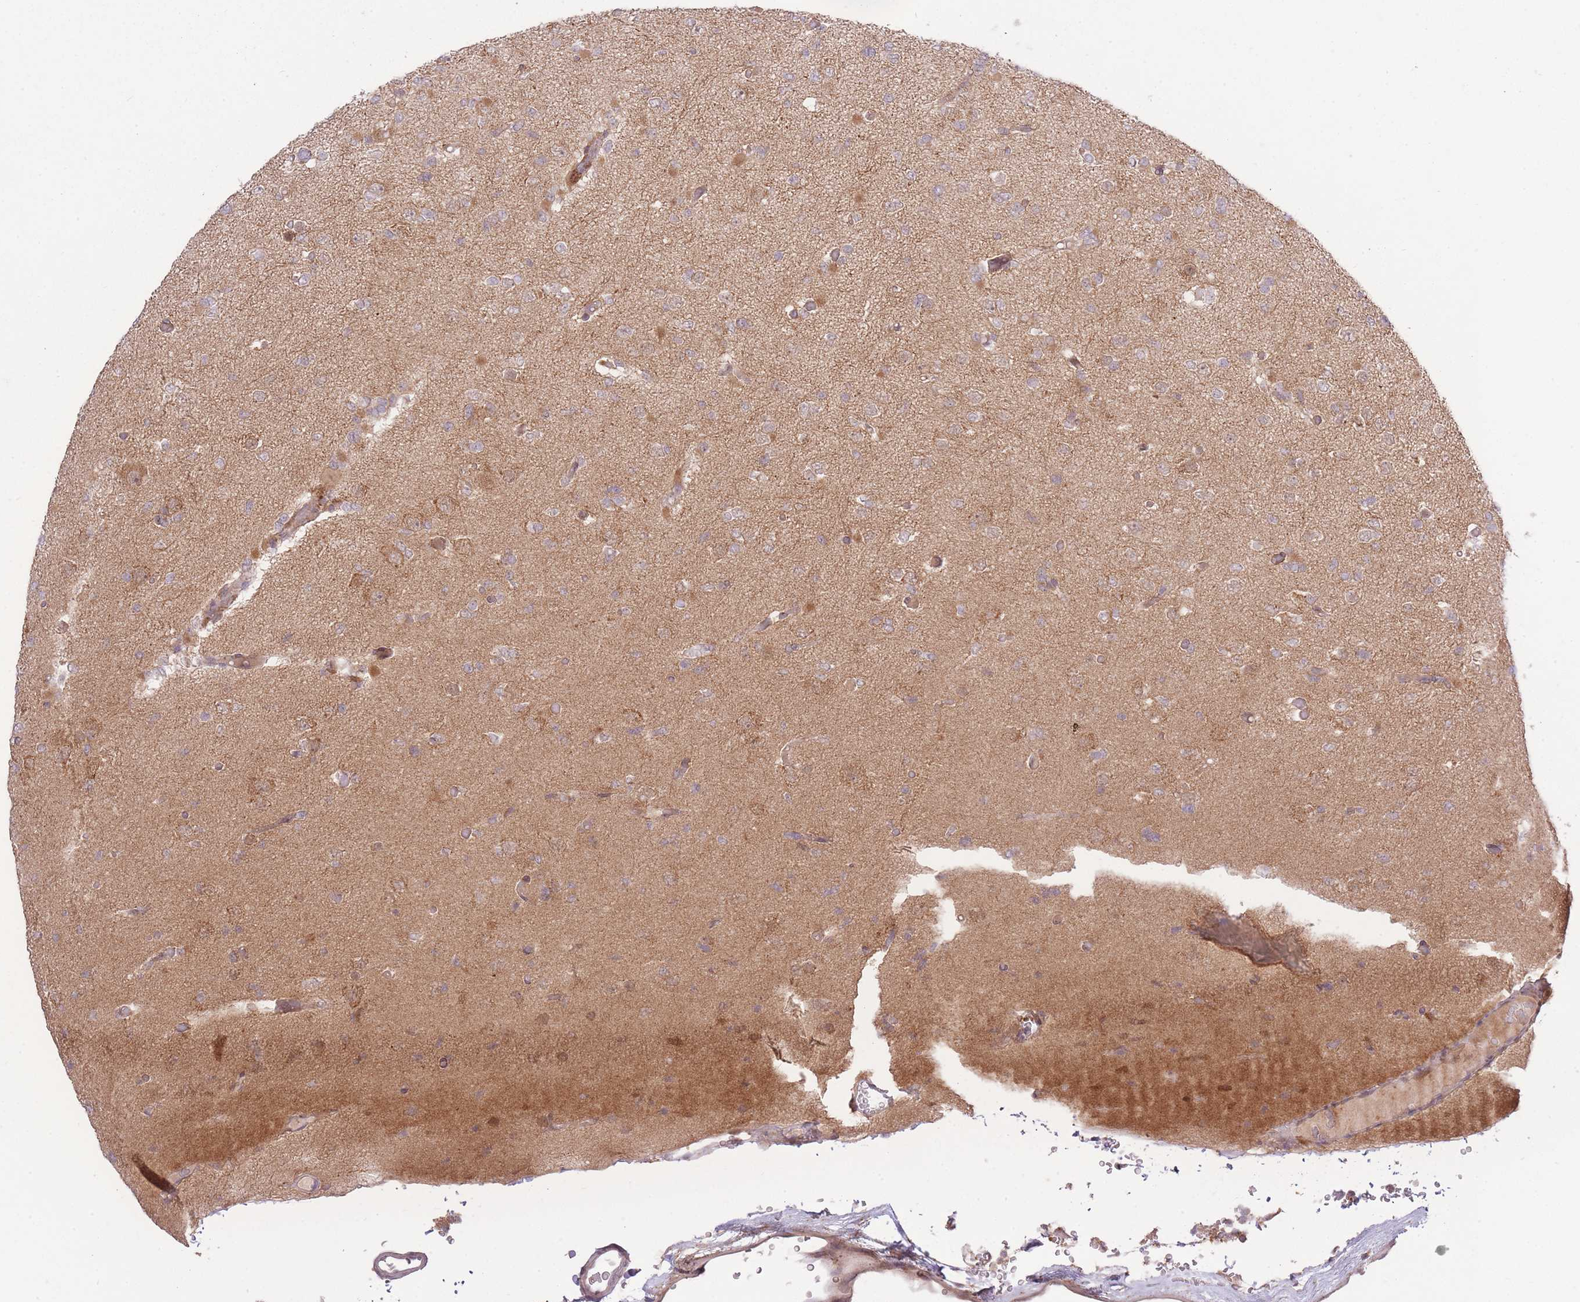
{"staining": {"intensity": "weak", "quantity": "<25%", "location": "cytoplasmic/membranous"}, "tissue": "glioma", "cell_type": "Tumor cells", "image_type": "cancer", "snomed": [{"axis": "morphology", "description": "Glioma, malignant, Low grade"}, {"axis": "topography", "description": "Brain"}], "caption": "A histopathology image of human glioma is negative for staining in tumor cells. Nuclei are stained in blue.", "gene": "ZNF391", "patient": {"sex": "female", "age": 22}}